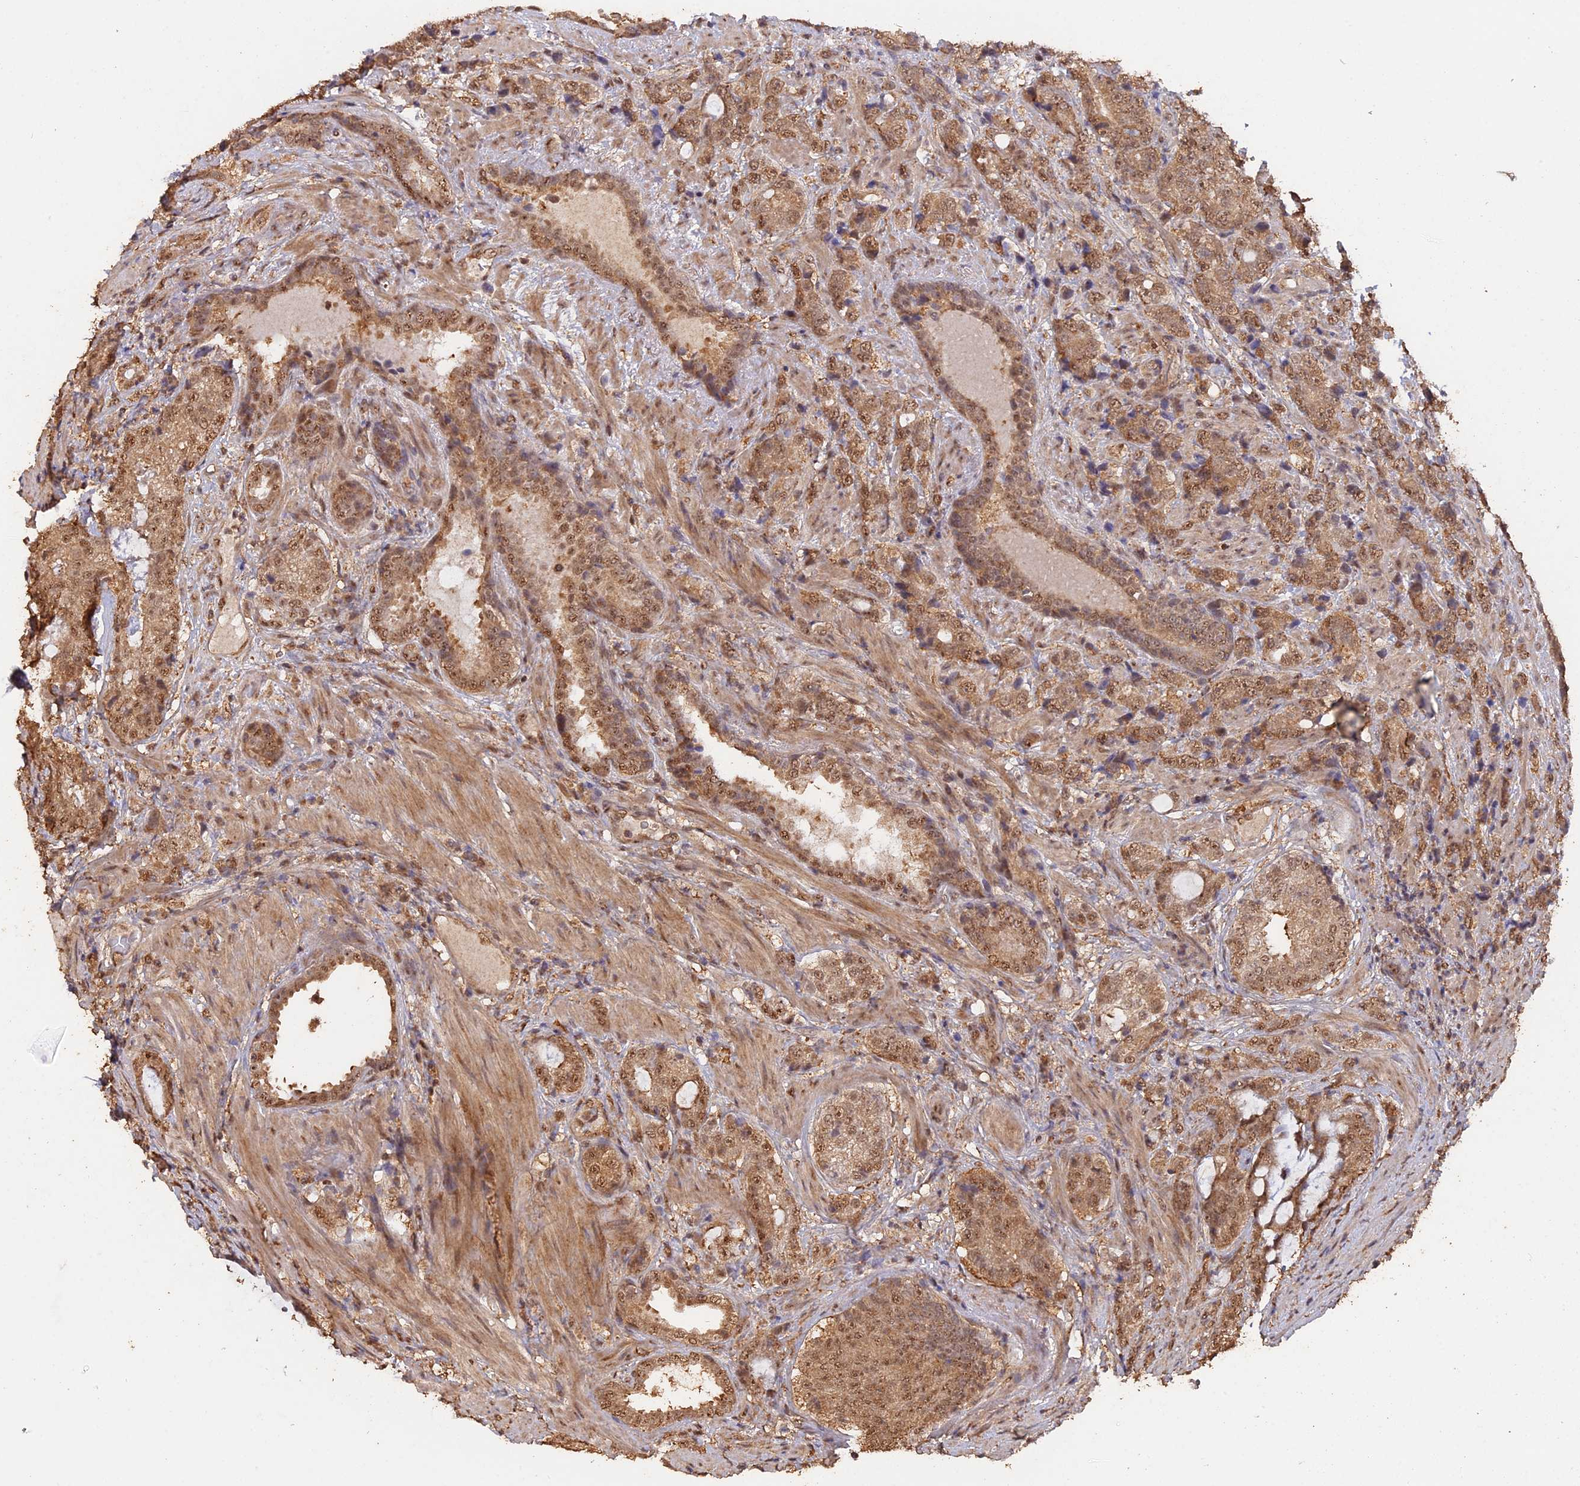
{"staining": {"intensity": "moderate", "quantity": ">75%", "location": "cytoplasmic/membranous,nuclear"}, "tissue": "prostate cancer", "cell_type": "Tumor cells", "image_type": "cancer", "snomed": [{"axis": "morphology", "description": "Adenocarcinoma, High grade"}, {"axis": "topography", "description": "Prostate"}], "caption": "Immunohistochemical staining of human prostate cancer demonstrates medium levels of moderate cytoplasmic/membranous and nuclear staining in approximately >75% of tumor cells. Using DAB (brown) and hematoxylin (blue) stains, captured at high magnification using brightfield microscopy.", "gene": "PSMC6", "patient": {"sex": "male", "age": 67}}